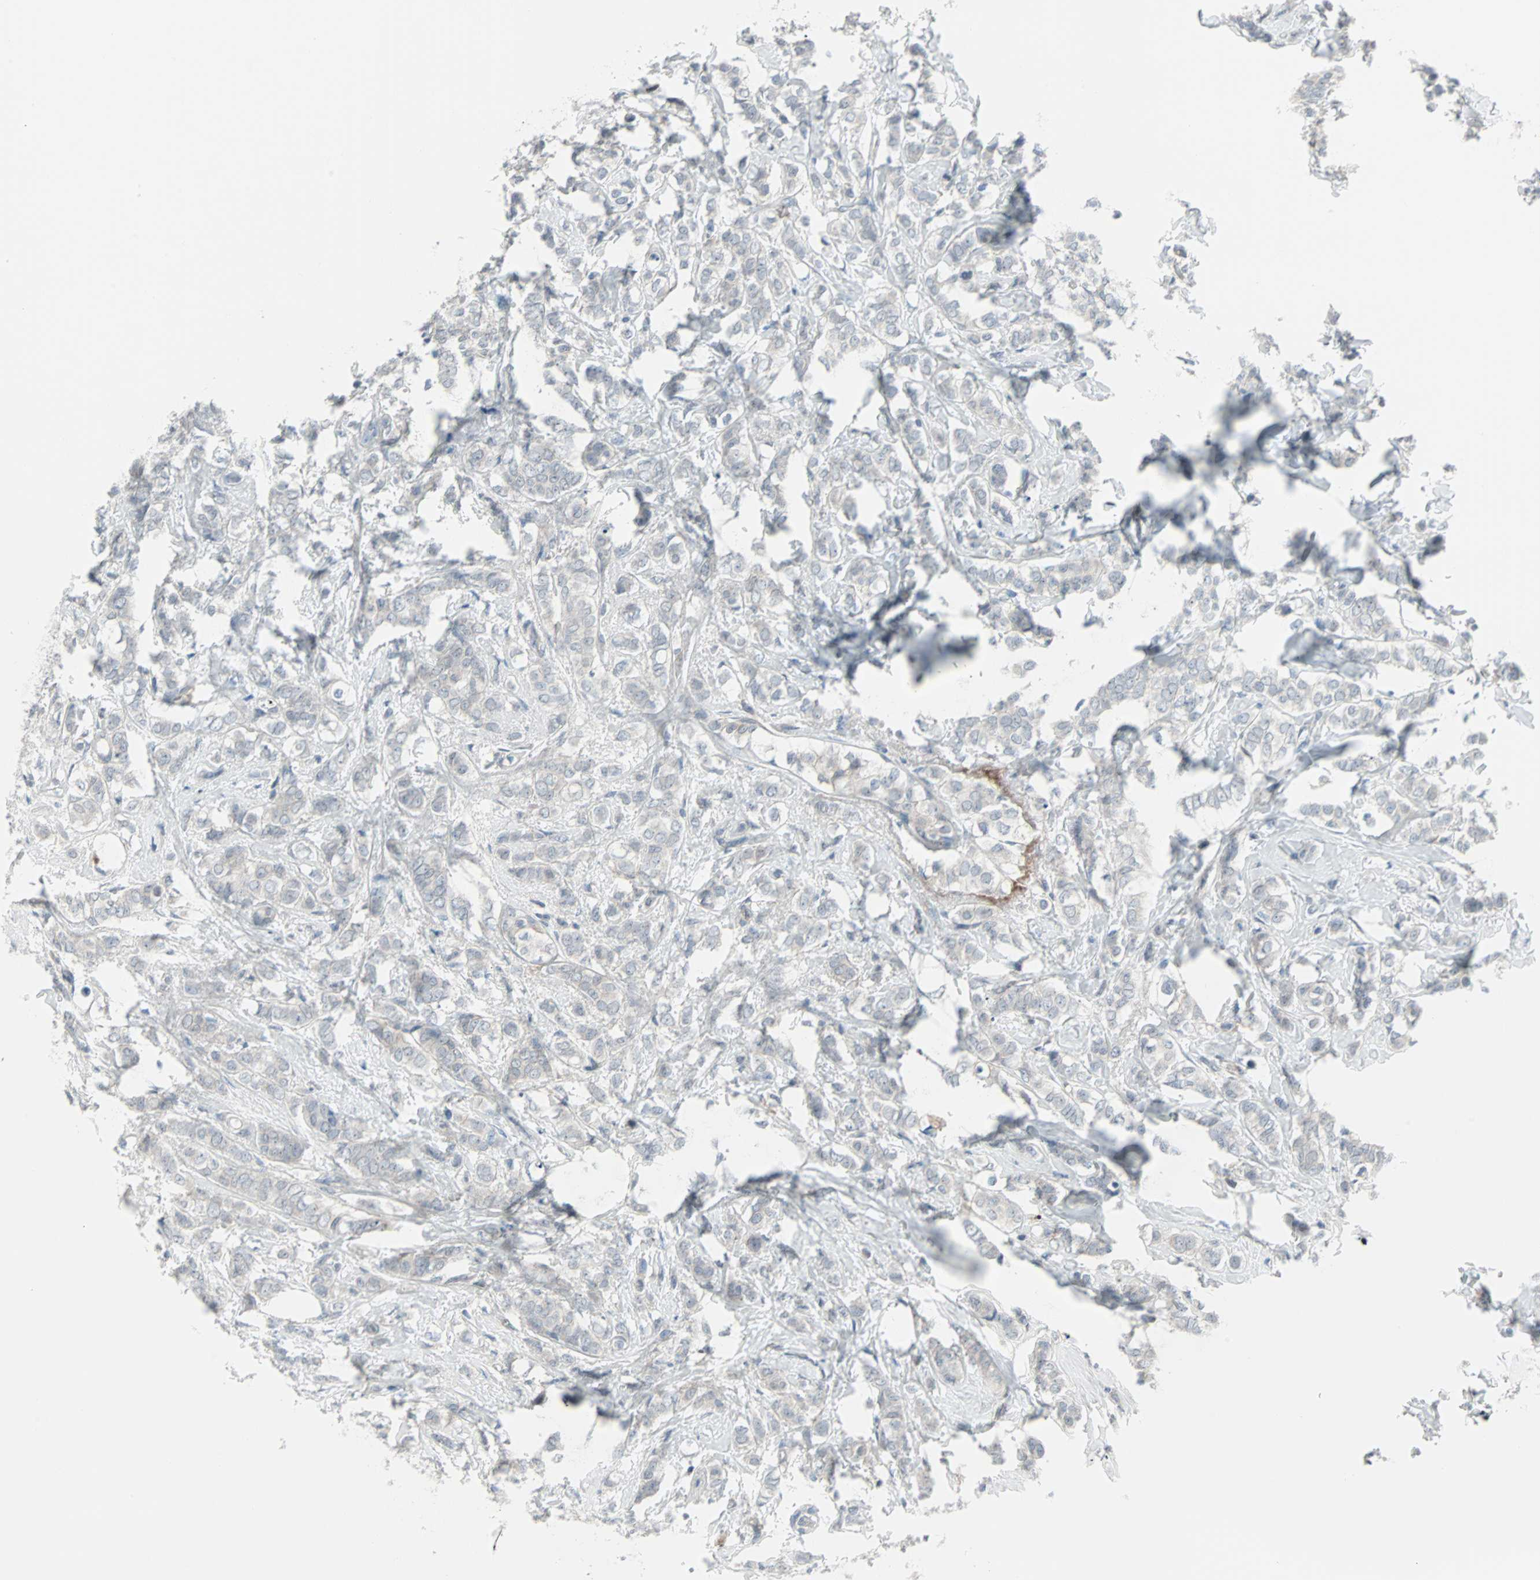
{"staining": {"intensity": "negative", "quantity": "none", "location": "none"}, "tissue": "breast cancer", "cell_type": "Tumor cells", "image_type": "cancer", "snomed": [{"axis": "morphology", "description": "Lobular carcinoma"}, {"axis": "topography", "description": "Breast"}], "caption": "Tumor cells show no significant positivity in breast cancer. The staining was performed using DAB (3,3'-diaminobenzidine) to visualize the protein expression in brown, while the nuclei were stained in blue with hematoxylin (Magnification: 20x).", "gene": "CASP3", "patient": {"sex": "female", "age": 60}}